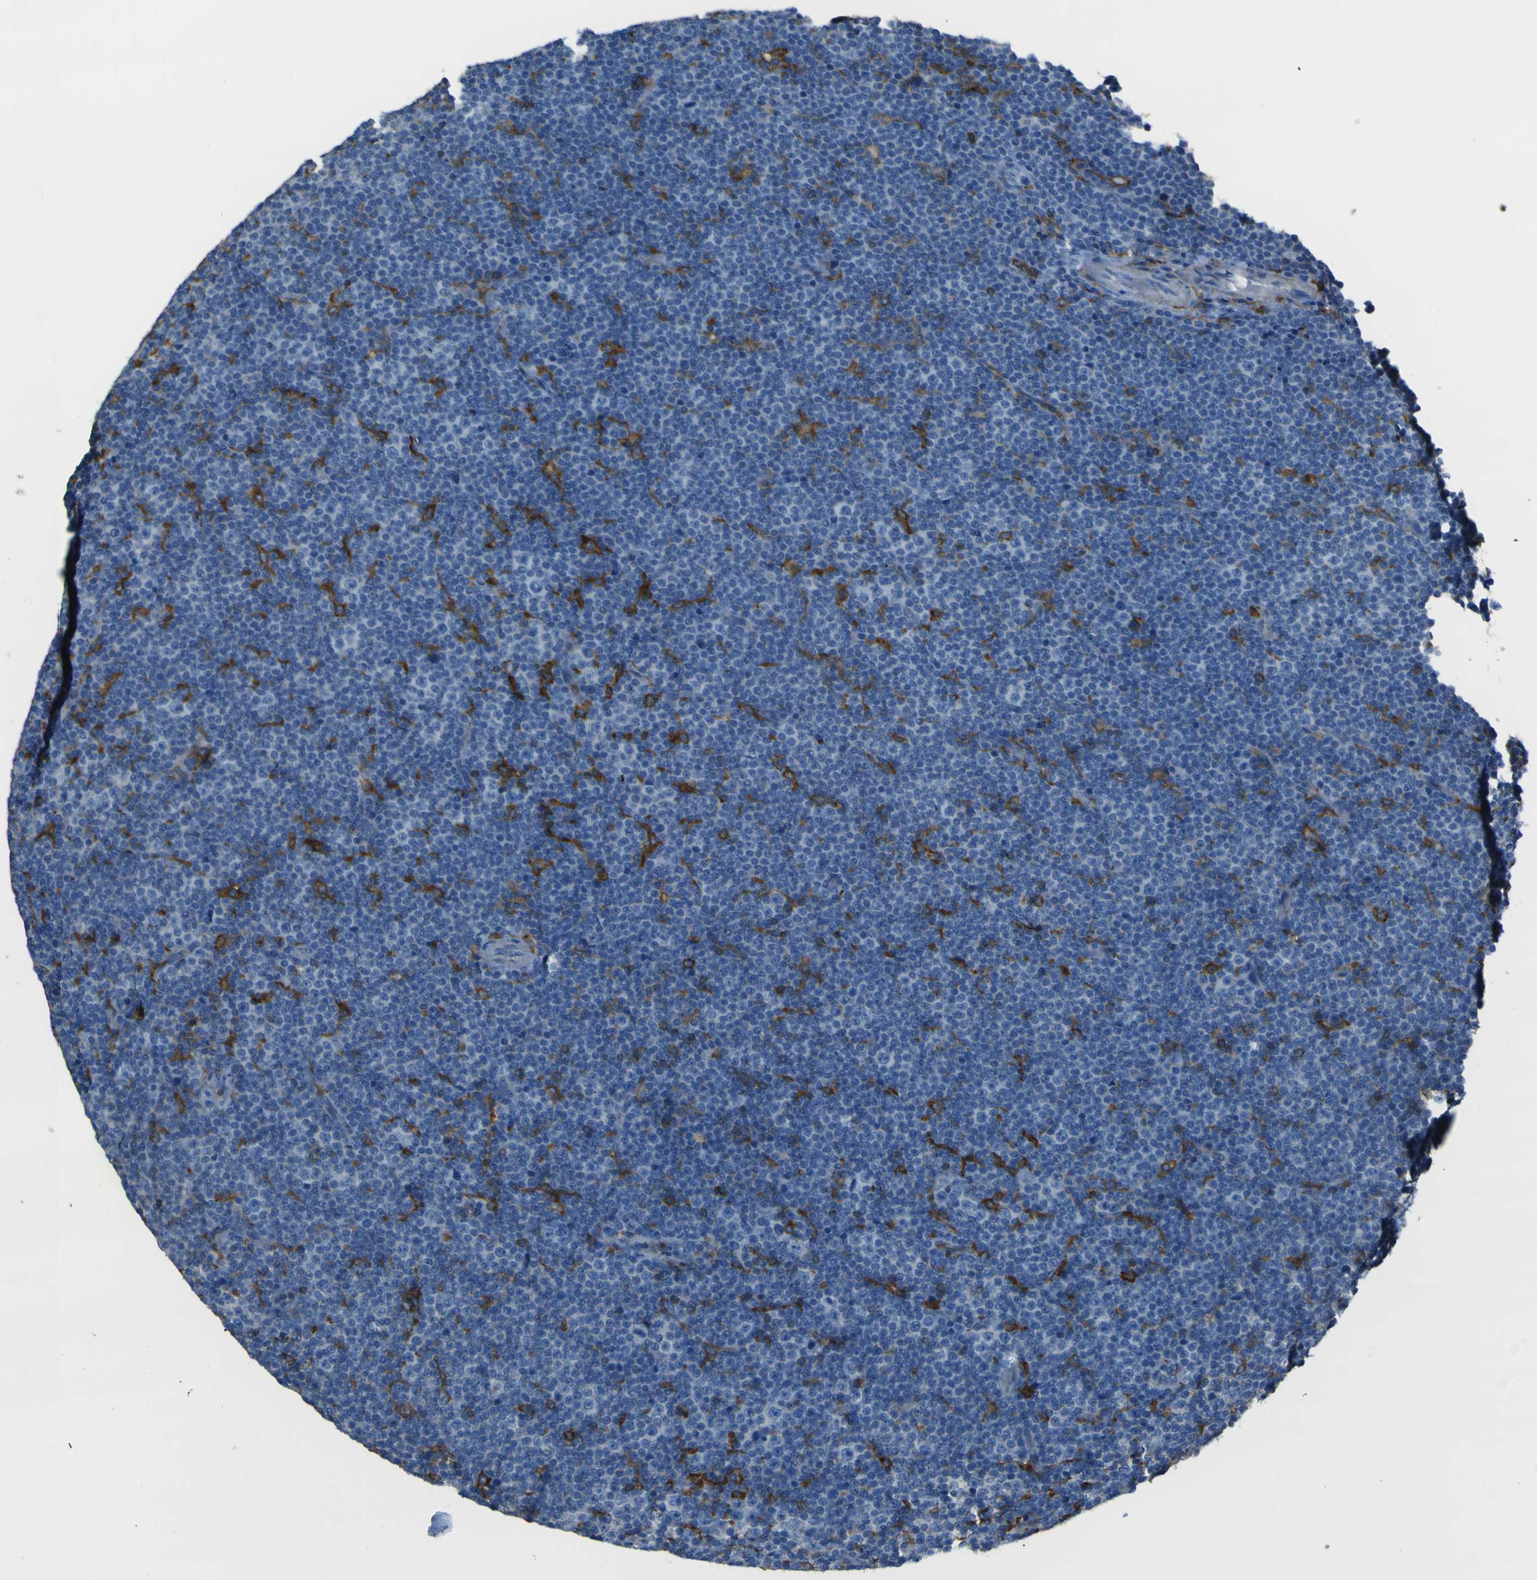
{"staining": {"intensity": "negative", "quantity": "none", "location": "none"}, "tissue": "lymphoma", "cell_type": "Tumor cells", "image_type": "cancer", "snomed": [{"axis": "morphology", "description": "Malignant lymphoma, non-Hodgkin's type, Low grade"}, {"axis": "topography", "description": "Lymph node"}], "caption": "Malignant lymphoma, non-Hodgkin's type (low-grade) stained for a protein using immunohistochemistry (IHC) shows no positivity tumor cells.", "gene": "LAIR1", "patient": {"sex": "female", "age": 67}}